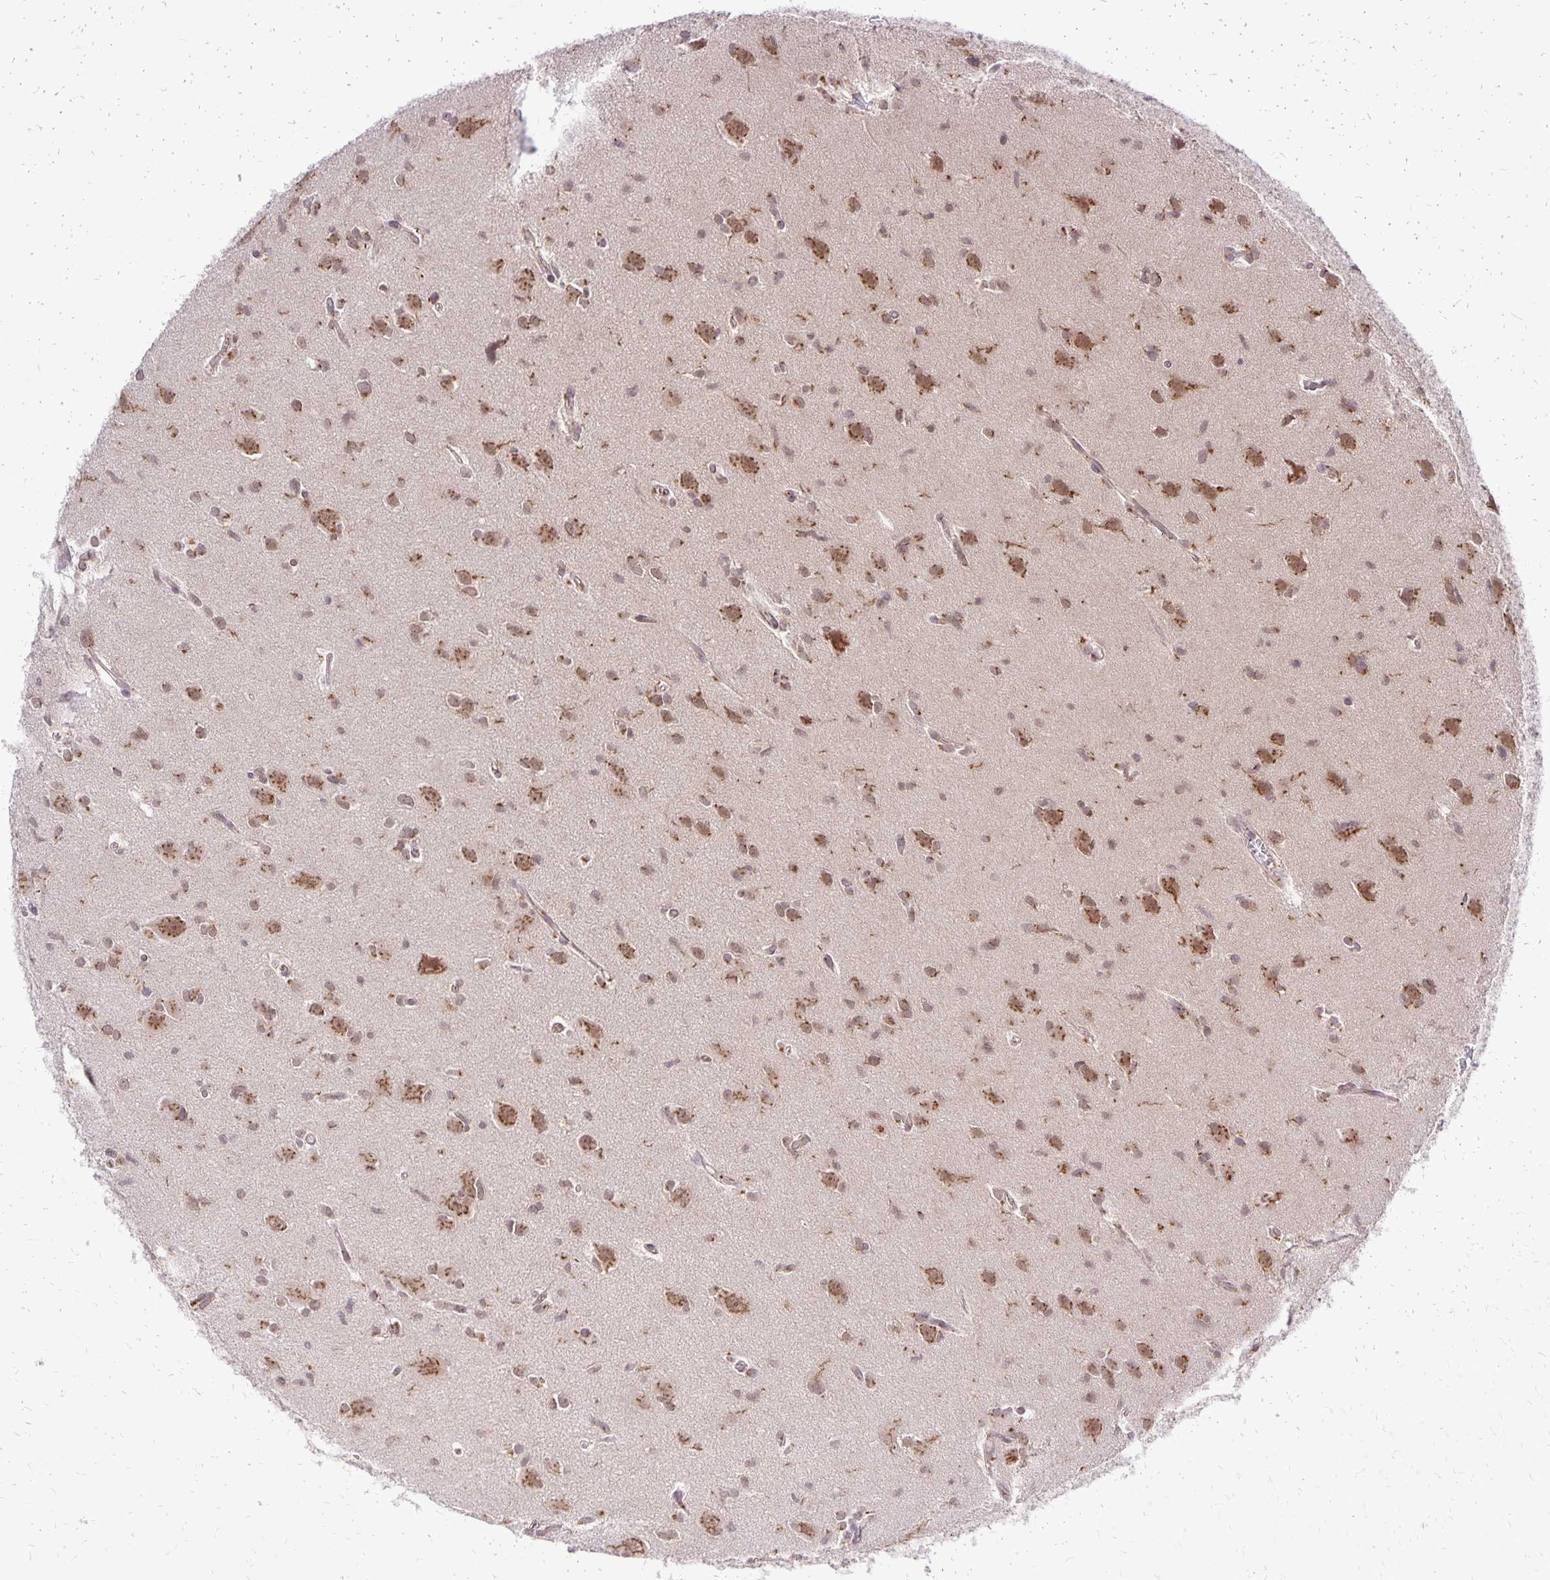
{"staining": {"intensity": "moderate", "quantity": ">75%", "location": "cytoplasmic/membranous,nuclear"}, "tissue": "glioma", "cell_type": "Tumor cells", "image_type": "cancer", "snomed": [{"axis": "morphology", "description": "Glioma, malignant, High grade"}, {"axis": "topography", "description": "Brain"}], "caption": "IHC staining of glioma, which demonstrates medium levels of moderate cytoplasmic/membranous and nuclear expression in about >75% of tumor cells indicating moderate cytoplasmic/membranous and nuclear protein staining. The staining was performed using DAB (3,3'-diaminobenzidine) (brown) for protein detection and nuclei were counterstained in hematoxylin (blue).", "gene": "GOLGA5", "patient": {"sex": "male", "age": 23}}